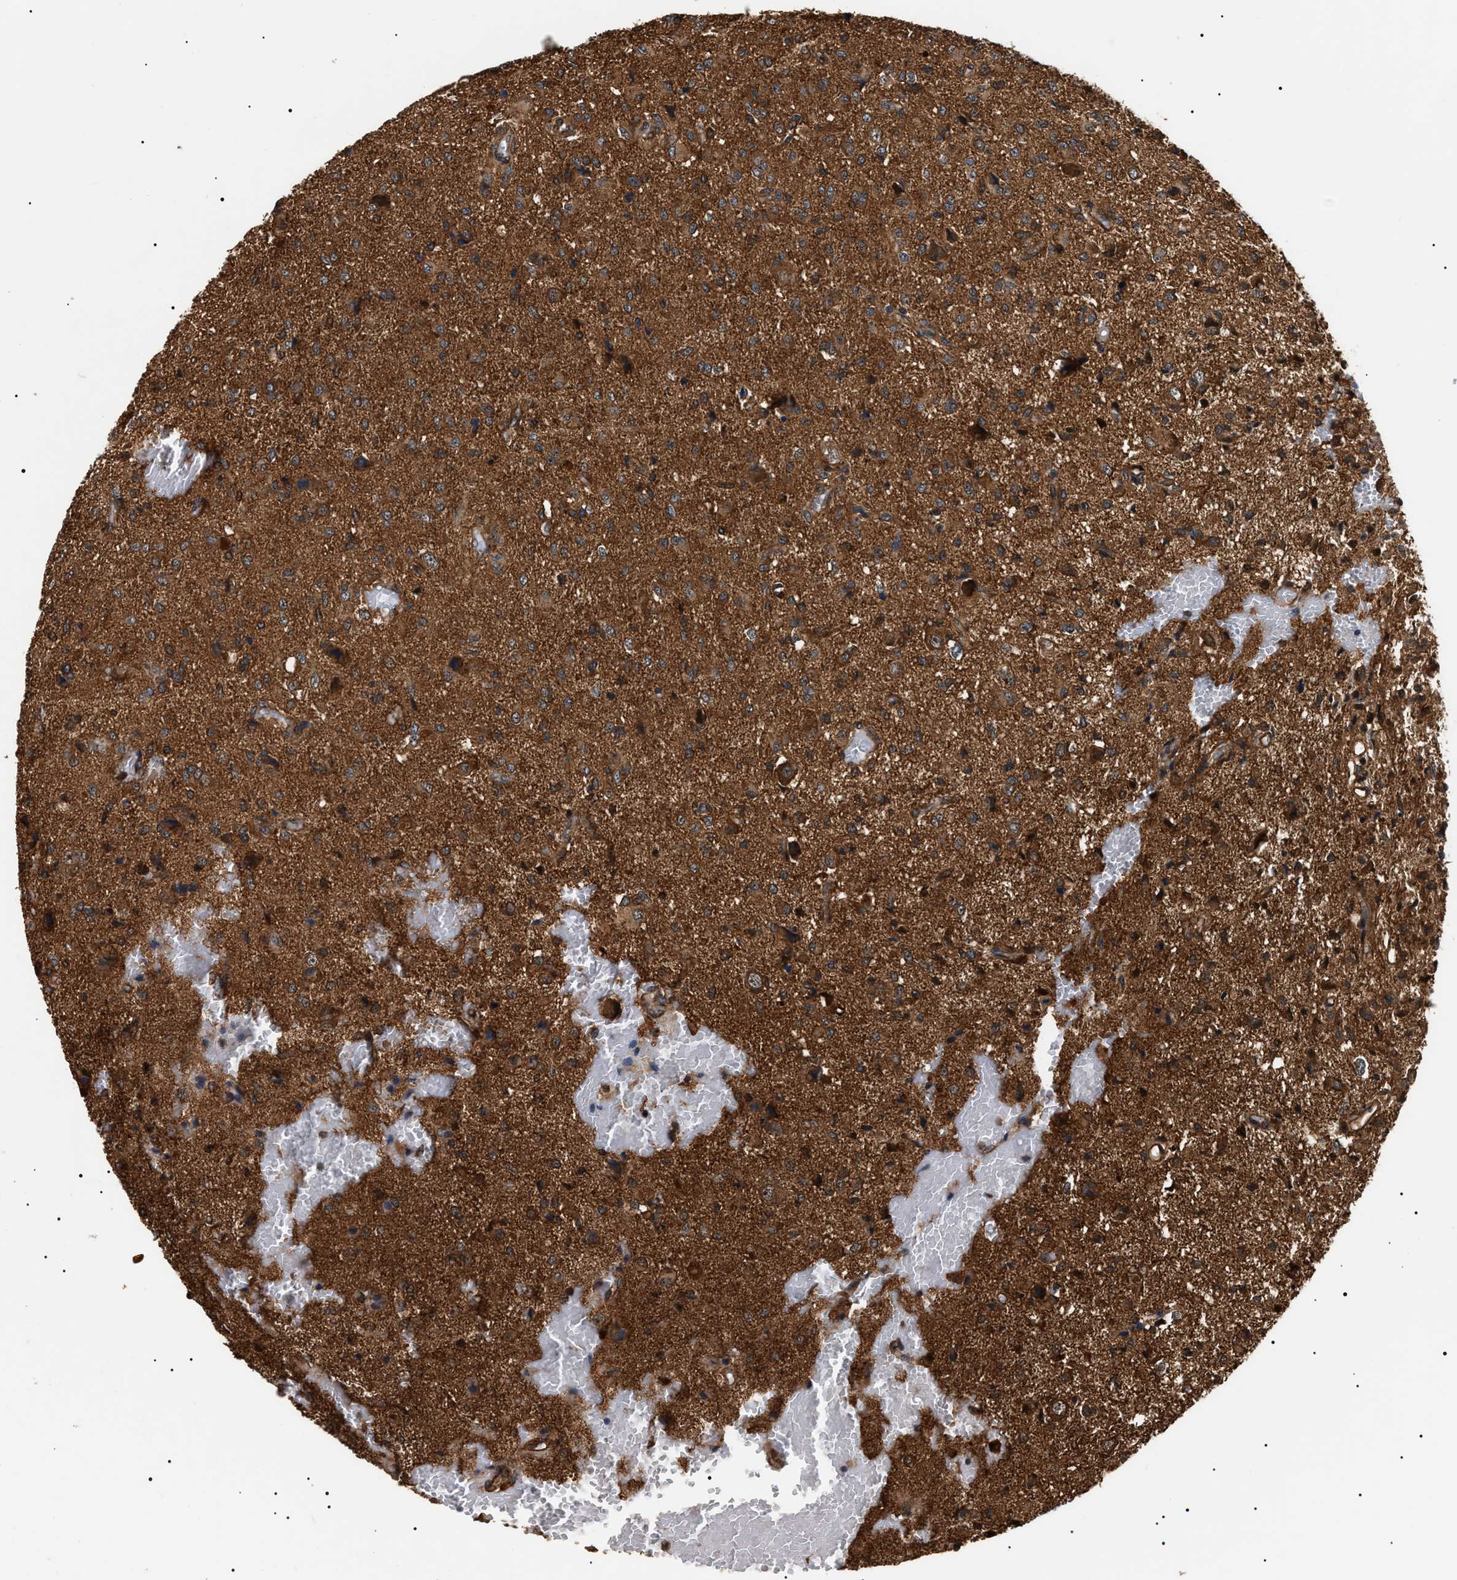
{"staining": {"intensity": "moderate", "quantity": ">75%", "location": "cytoplasmic/membranous"}, "tissue": "glioma", "cell_type": "Tumor cells", "image_type": "cancer", "snomed": [{"axis": "morphology", "description": "Glioma, malignant, High grade"}, {"axis": "topography", "description": "Brain"}], "caption": "Immunohistochemical staining of glioma reveals medium levels of moderate cytoplasmic/membranous staining in about >75% of tumor cells.", "gene": "SH3GLB2", "patient": {"sex": "female", "age": 59}}